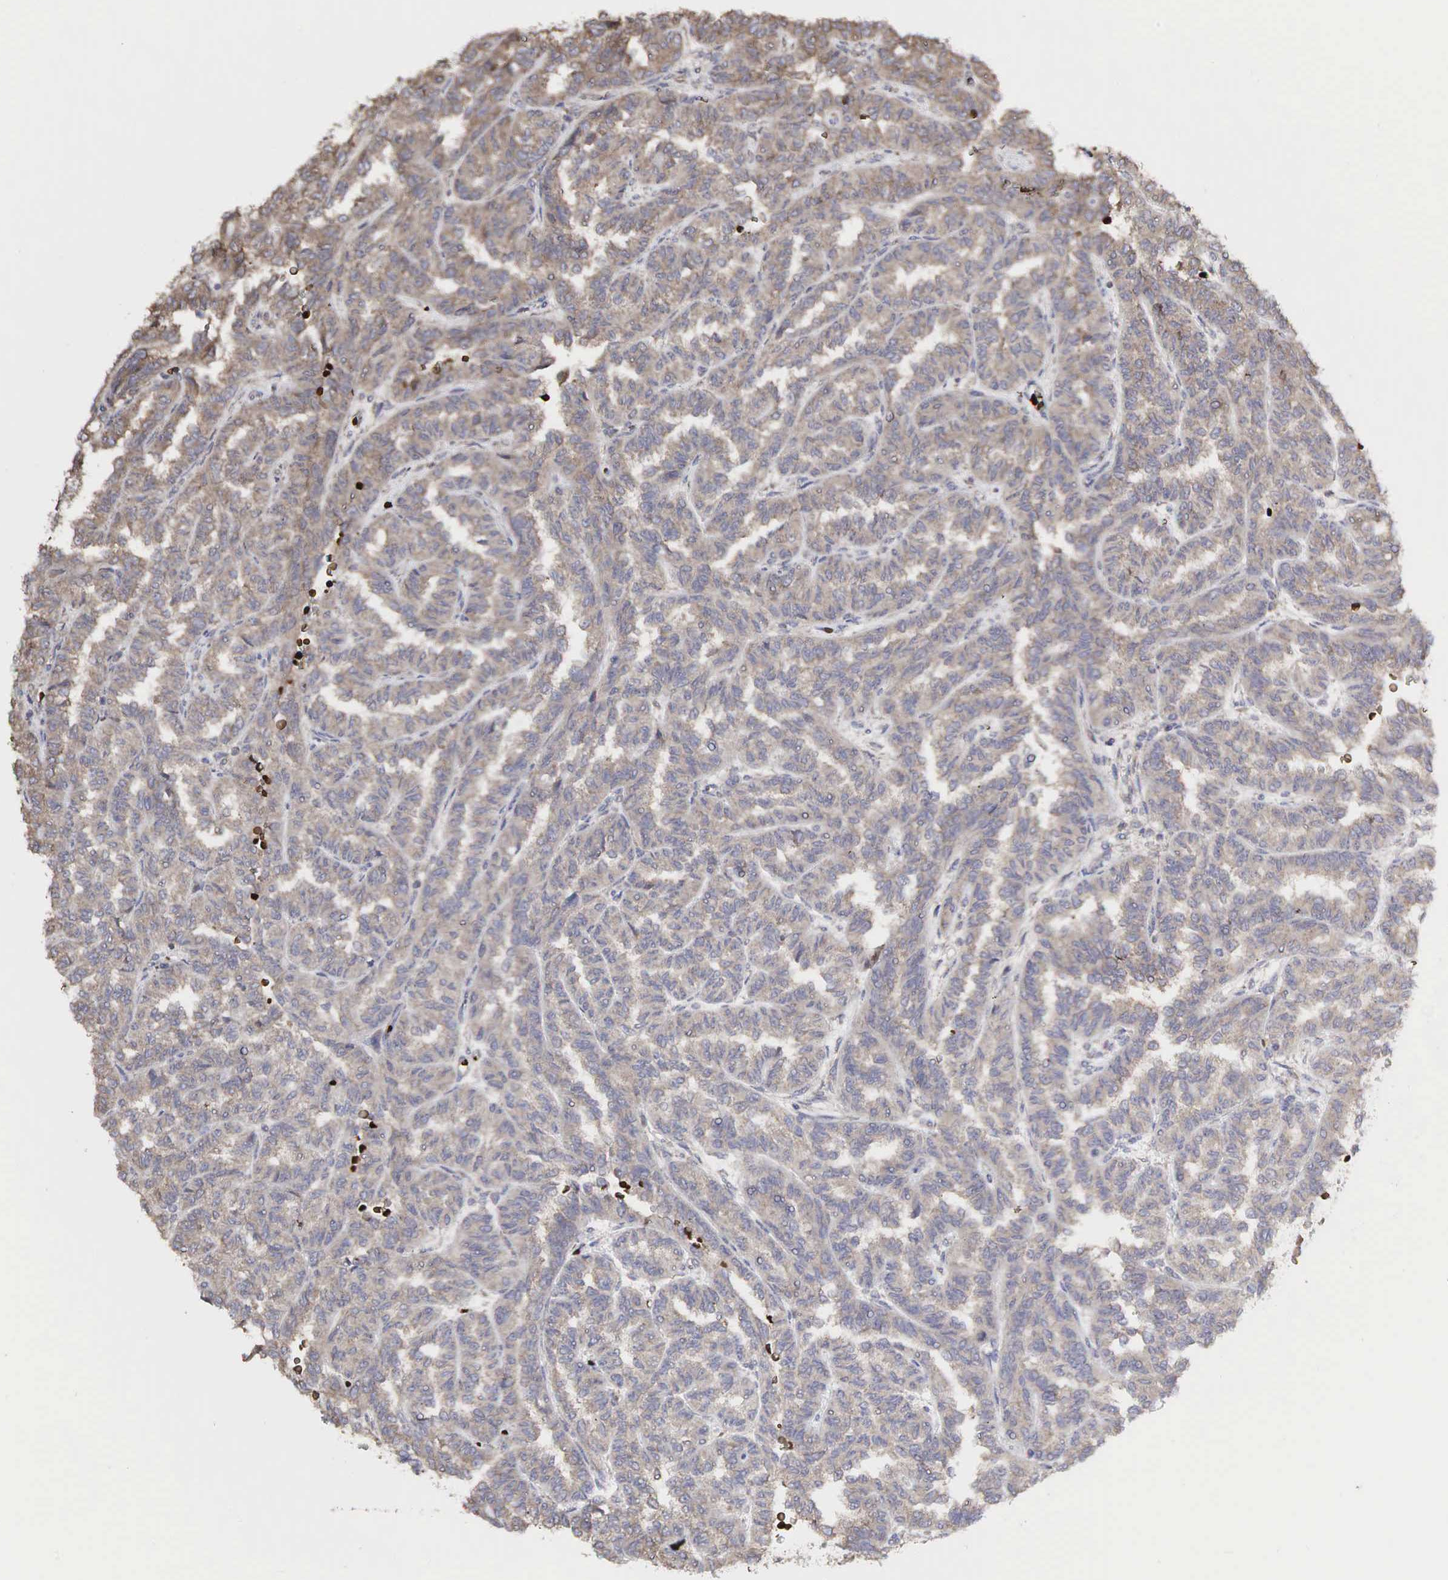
{"staining": {"intensity": "weak", "quantity": ">75%", "location": "cytoplasmic/membranous"}, "tissue": "renal cancer", "cell_type": "Tumor cells", "image_type": "cancer", "snomed": [{"axis": "morphology", "description": "Inflammation, NOS"}, {"axis": "morphology", "description": "Adenocarcinoma, NOS"}, {"axis": "topography", "description": "Kidney"}], "caption": "Protein analysis of renal cancer (adenocarcinoma) tissue exhibits weak cytoplasmic/membranous staining in about >75% of tumor cells. Immunohistochemistry (ihc) stains the protein of interest in brown and the nuclei are stained blue.", "gene": "PABPC5", "patient": {"sex": "male", "age": 68}}